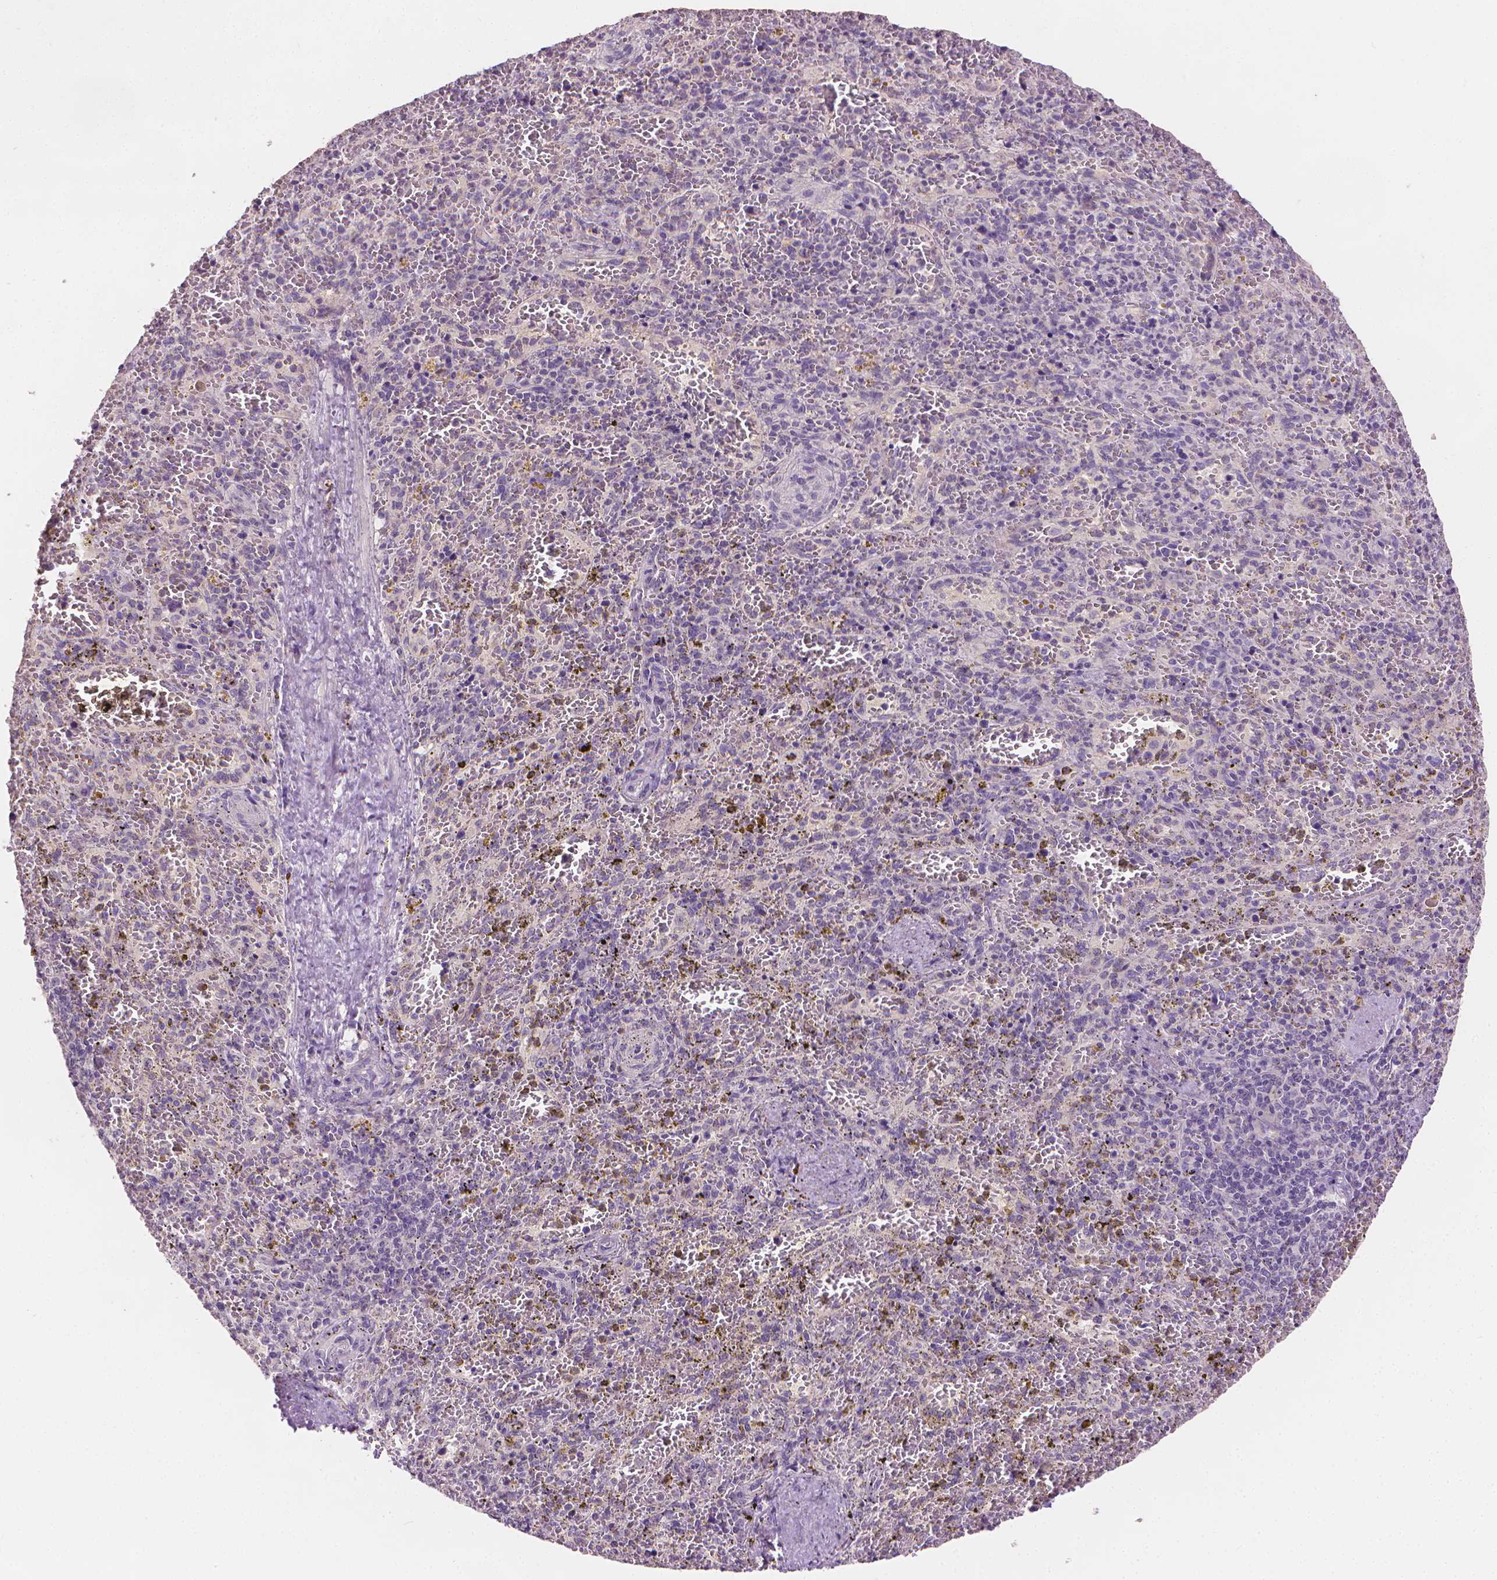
{"staining": {"intensity": "negative", "quantity": "none", "location": "none"}, "tissue": "spleen", "cell_type": "Cells in red pulp", "image_type": "normal", "snomed": [{"axis": "morphology", "description": "Normal tissue, NOS"}, {"axis": "topography", "description": "Spleen"}], "caption": "High power microscopy histopathology image of an immunohistochemistry (IHC) photomicrograph of normal spleen, revealing no significant expression in cells in red pulp.", "gene": "FASN", "patient": {"sex": "female", "age": 50}}